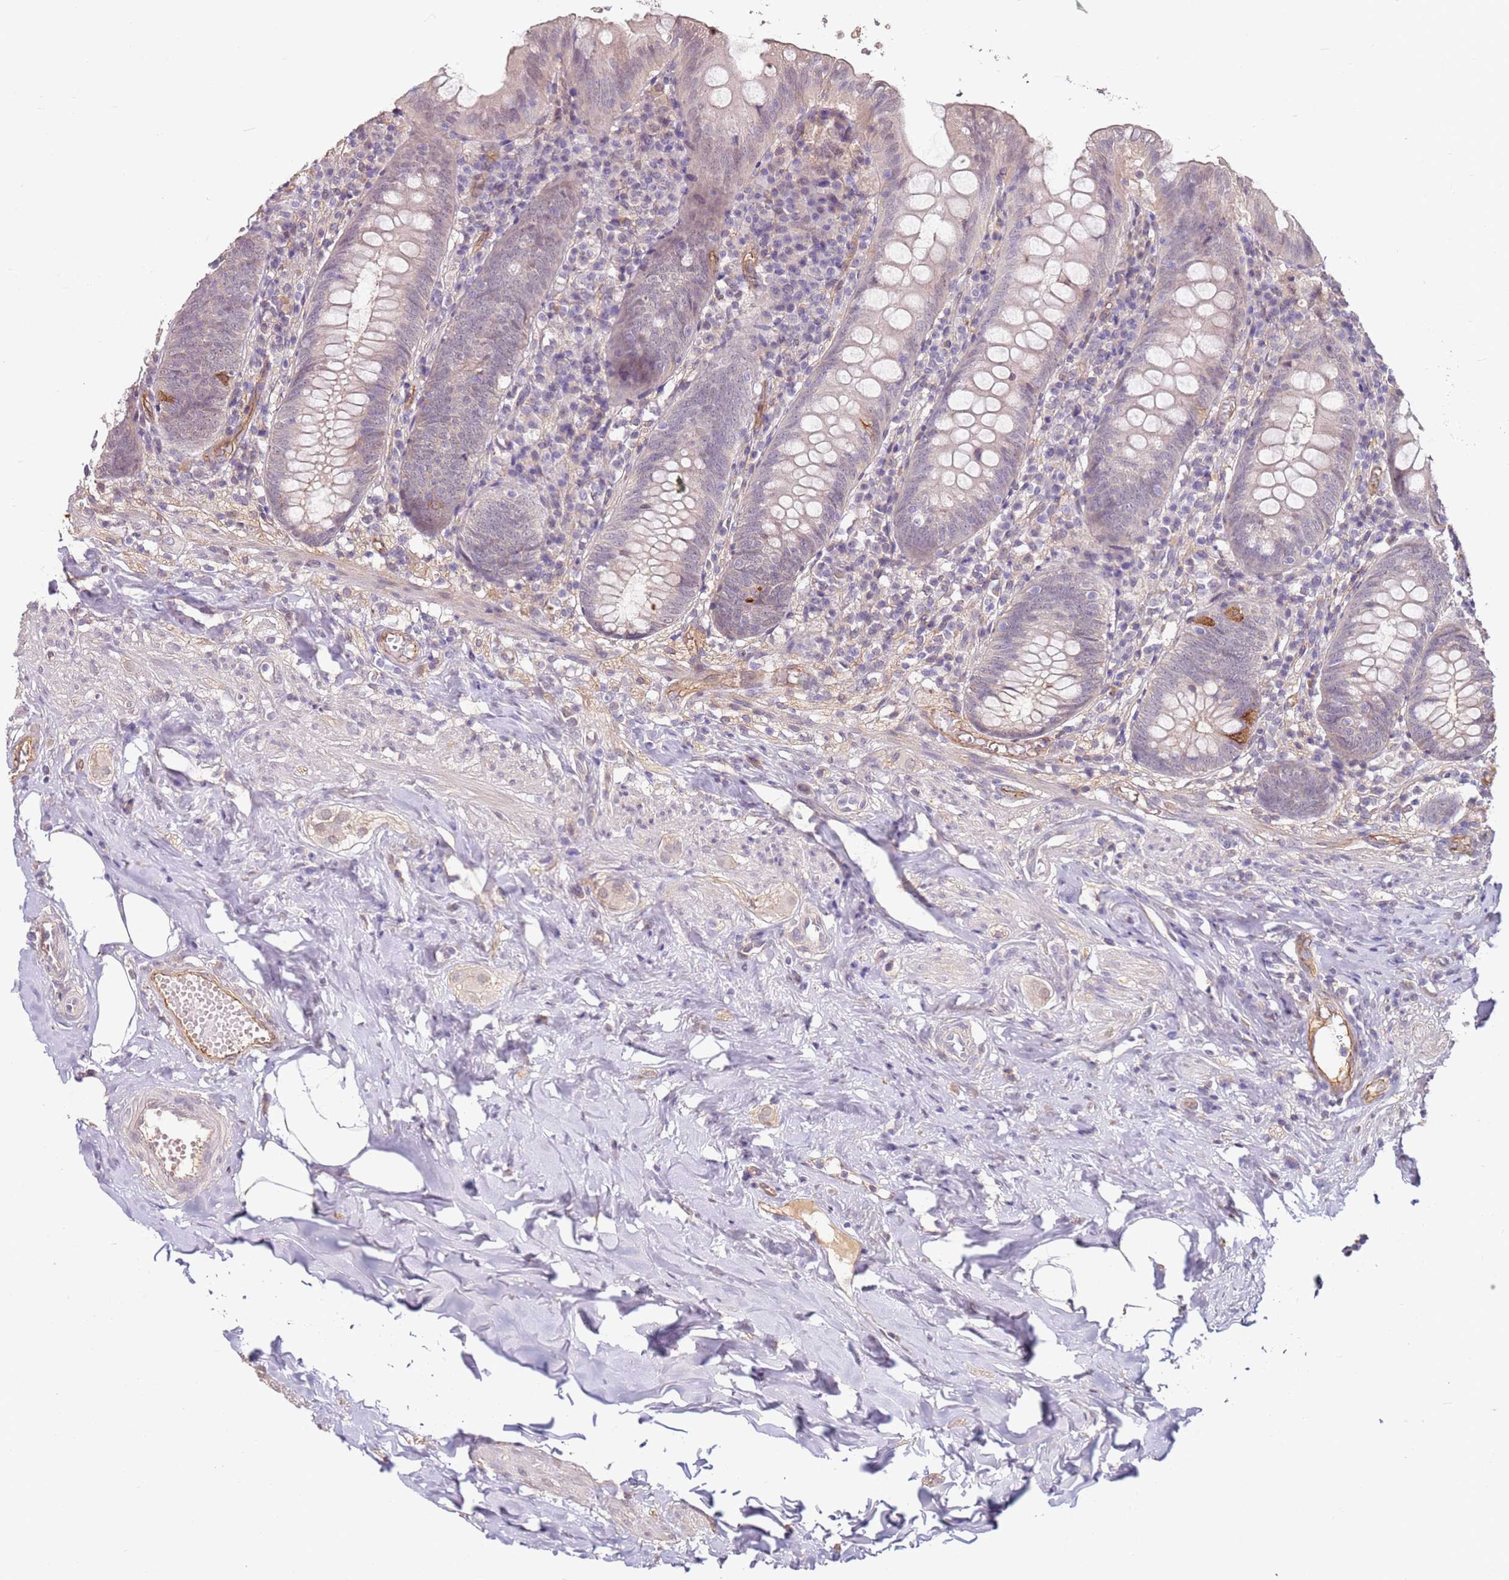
{"staining": {"intensity": "negative", "quantity": "none", "location": "none"}, "tissue": "appendix", "cell_type": "Glandular cells", "image_type": "normal", "snomed": [{"axis": "morphology", "description": "Normal tissue, NOS"}, {"axis": "topography", "description": "Appendix"}], "caption": "IHC image of benign appendix: appendix stained with DAB (3,3'-diaminobenzidine) reveals no significant protein positivity in glandular cells. (DAB (3,3'-diaminobenzidine) immunohistochemistry, high magnification).", "gene": "WDR93", "patient": {"sex": "female", "age": 54}}